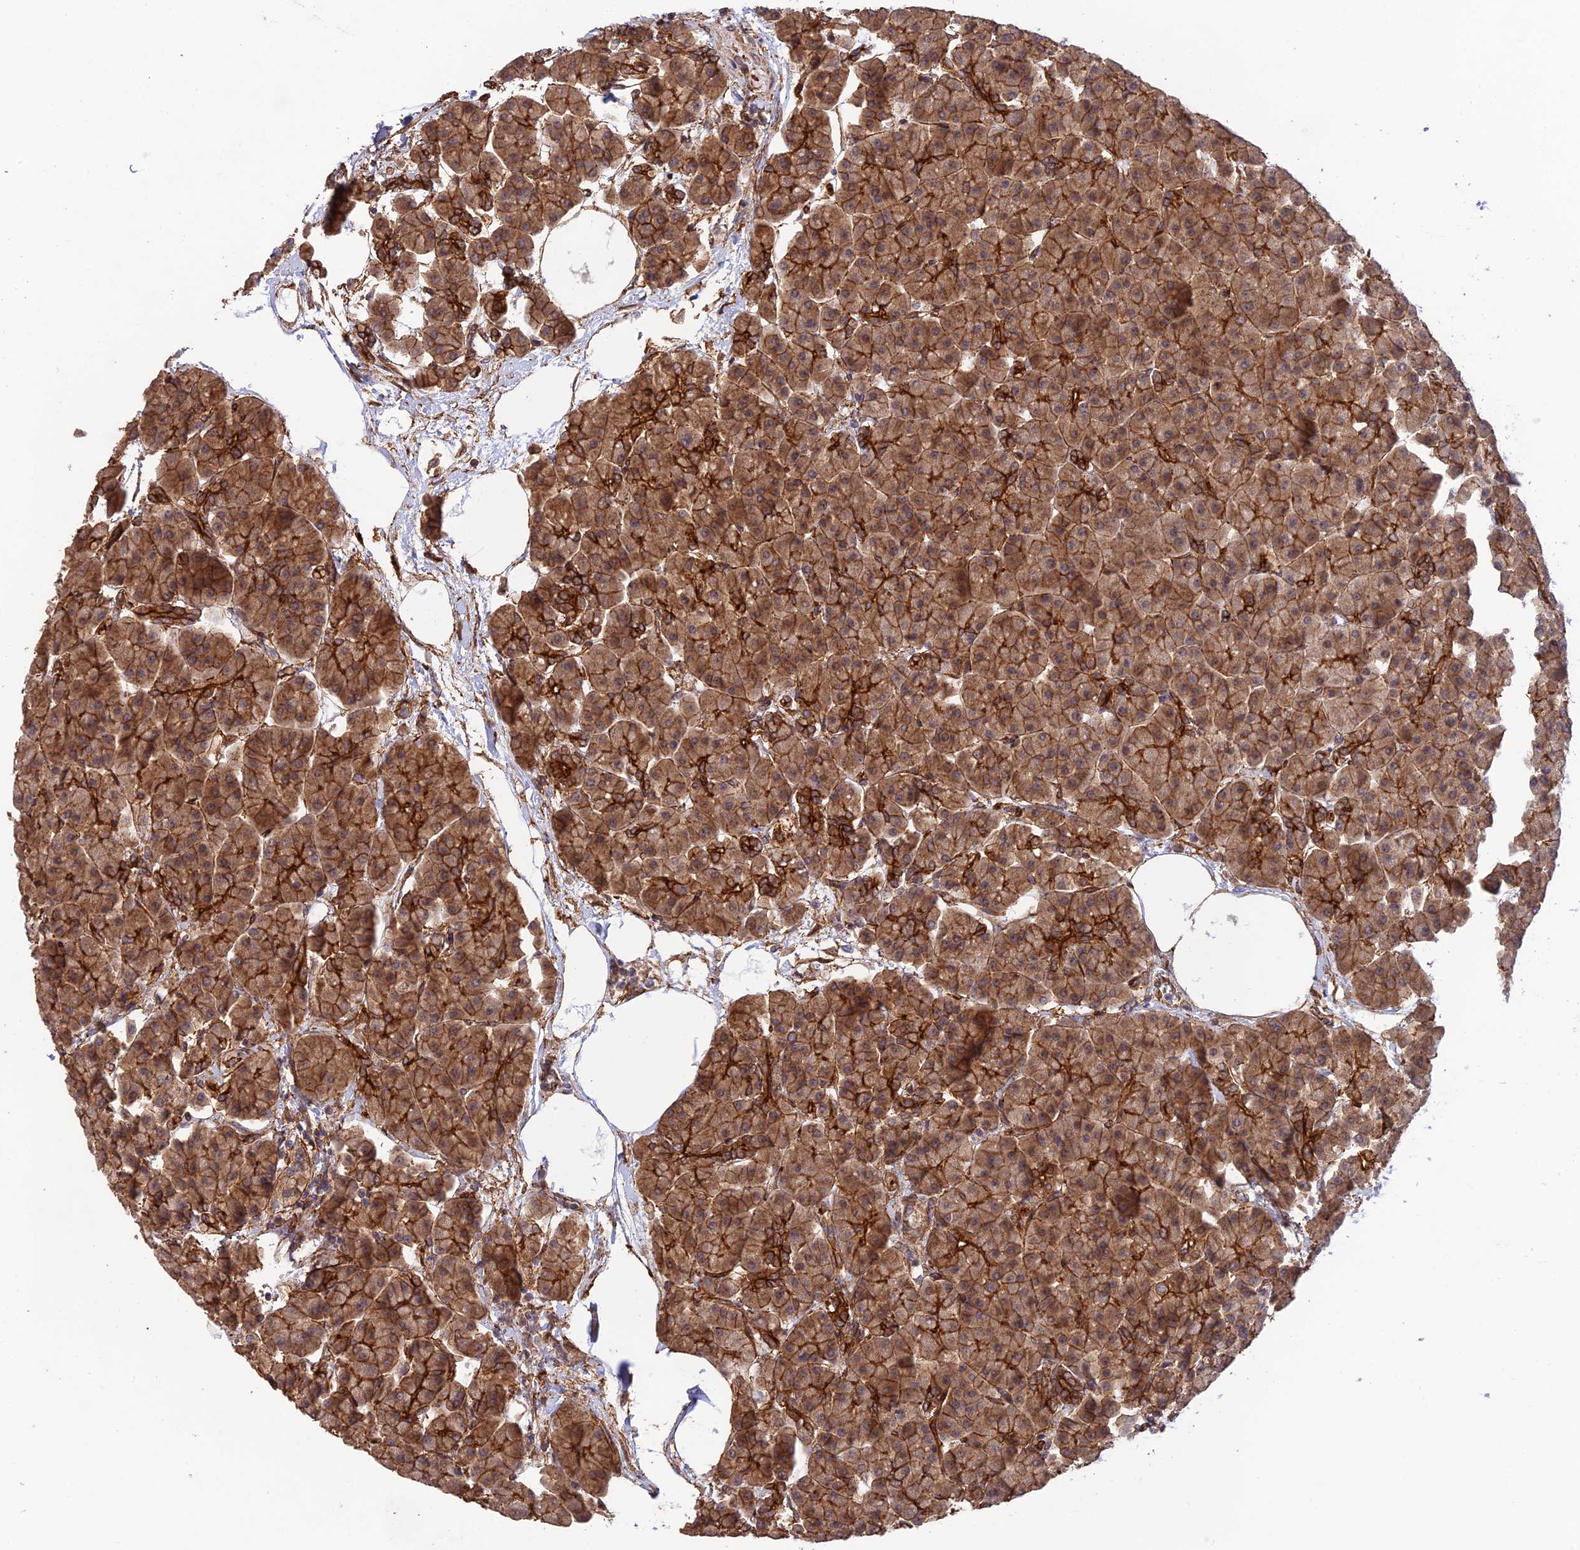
{"staining": {"intensity": "strong", "quantity": ">75%", "location": "cytoplasmic/membranous"}, "tissue": "pancreas", "cell_type": "Exocrine glandular cells", "image_type": "normal", "snomed": [{"axis": "morphology", "description": "Normal tissue, NOS"}, {"axis": "topography", "description": "Pancreas"}], "caption": "Protein expression by immunohistochemistry (IHC) reveals strong cytoplasmic/membranous expression in approximately >75% of exocrine glandular cells in normal pancreas.", "gene": "HOMER2", "patient": {"sex": "female", "age": 70}}